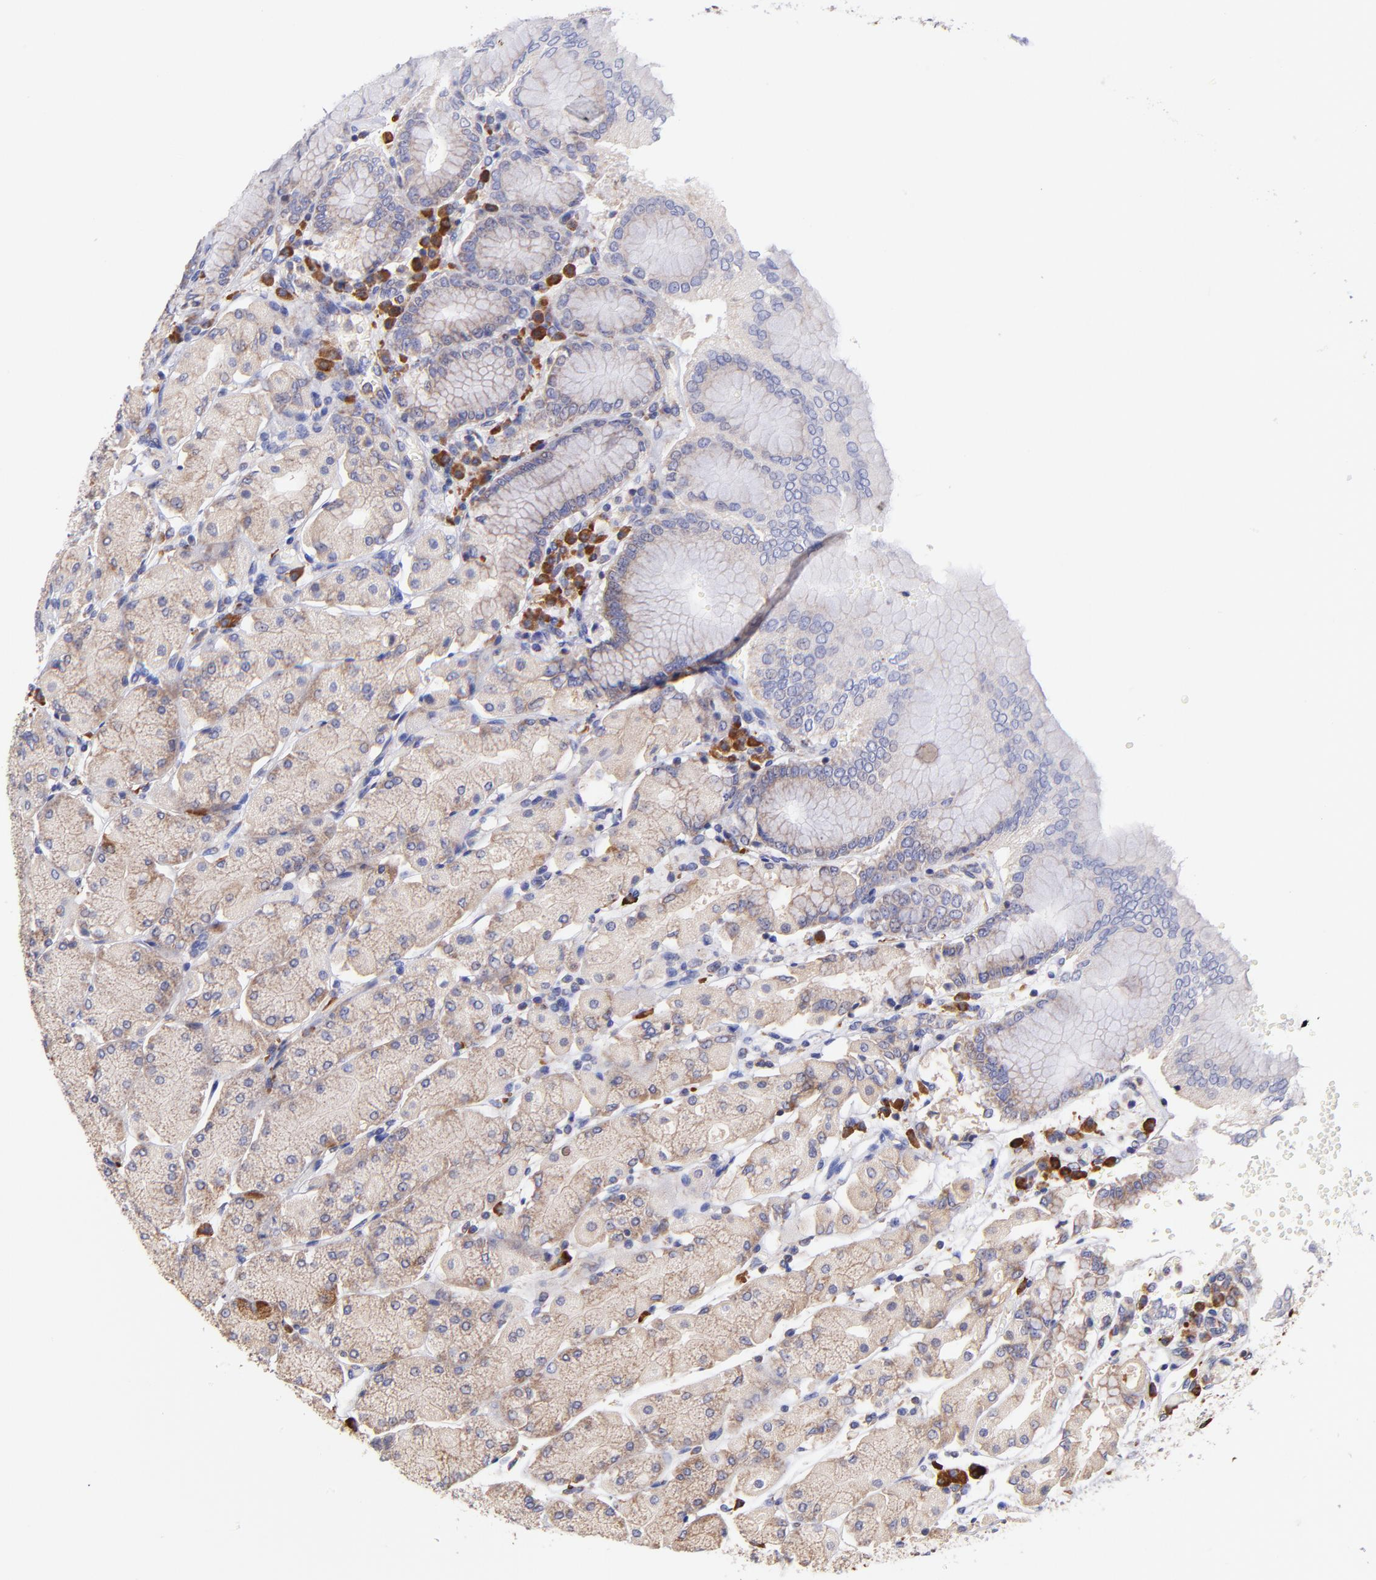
{"staining": {"intensity": "moderate", "quantity": "<25%", "location": "cytoplasmic/membranous"}, "tissue": "stomach", "cell_type": "Glandular cells", "image_type": "normal", "snomed": [{"axis": "morphology", "description": "Normal tissue, NOS"}, {"axis": "topography", "description": "Stomach, upper"}, {"axis": "topography", "description": "Stomach"}], "caption": "Immunohistochemical staining of unremarkable stomach reveals moderate cytoplasmic/membranous protein expression in about <25% of glandular cells. The staining is performed using DAB (3,3'-diaminobenzidine) brown chromogen to label protein expression. The nuclei are counter-stained blue using hematoxylin.", "gene": "PREX1", "patient": {"sex": "male", "age": 76}}